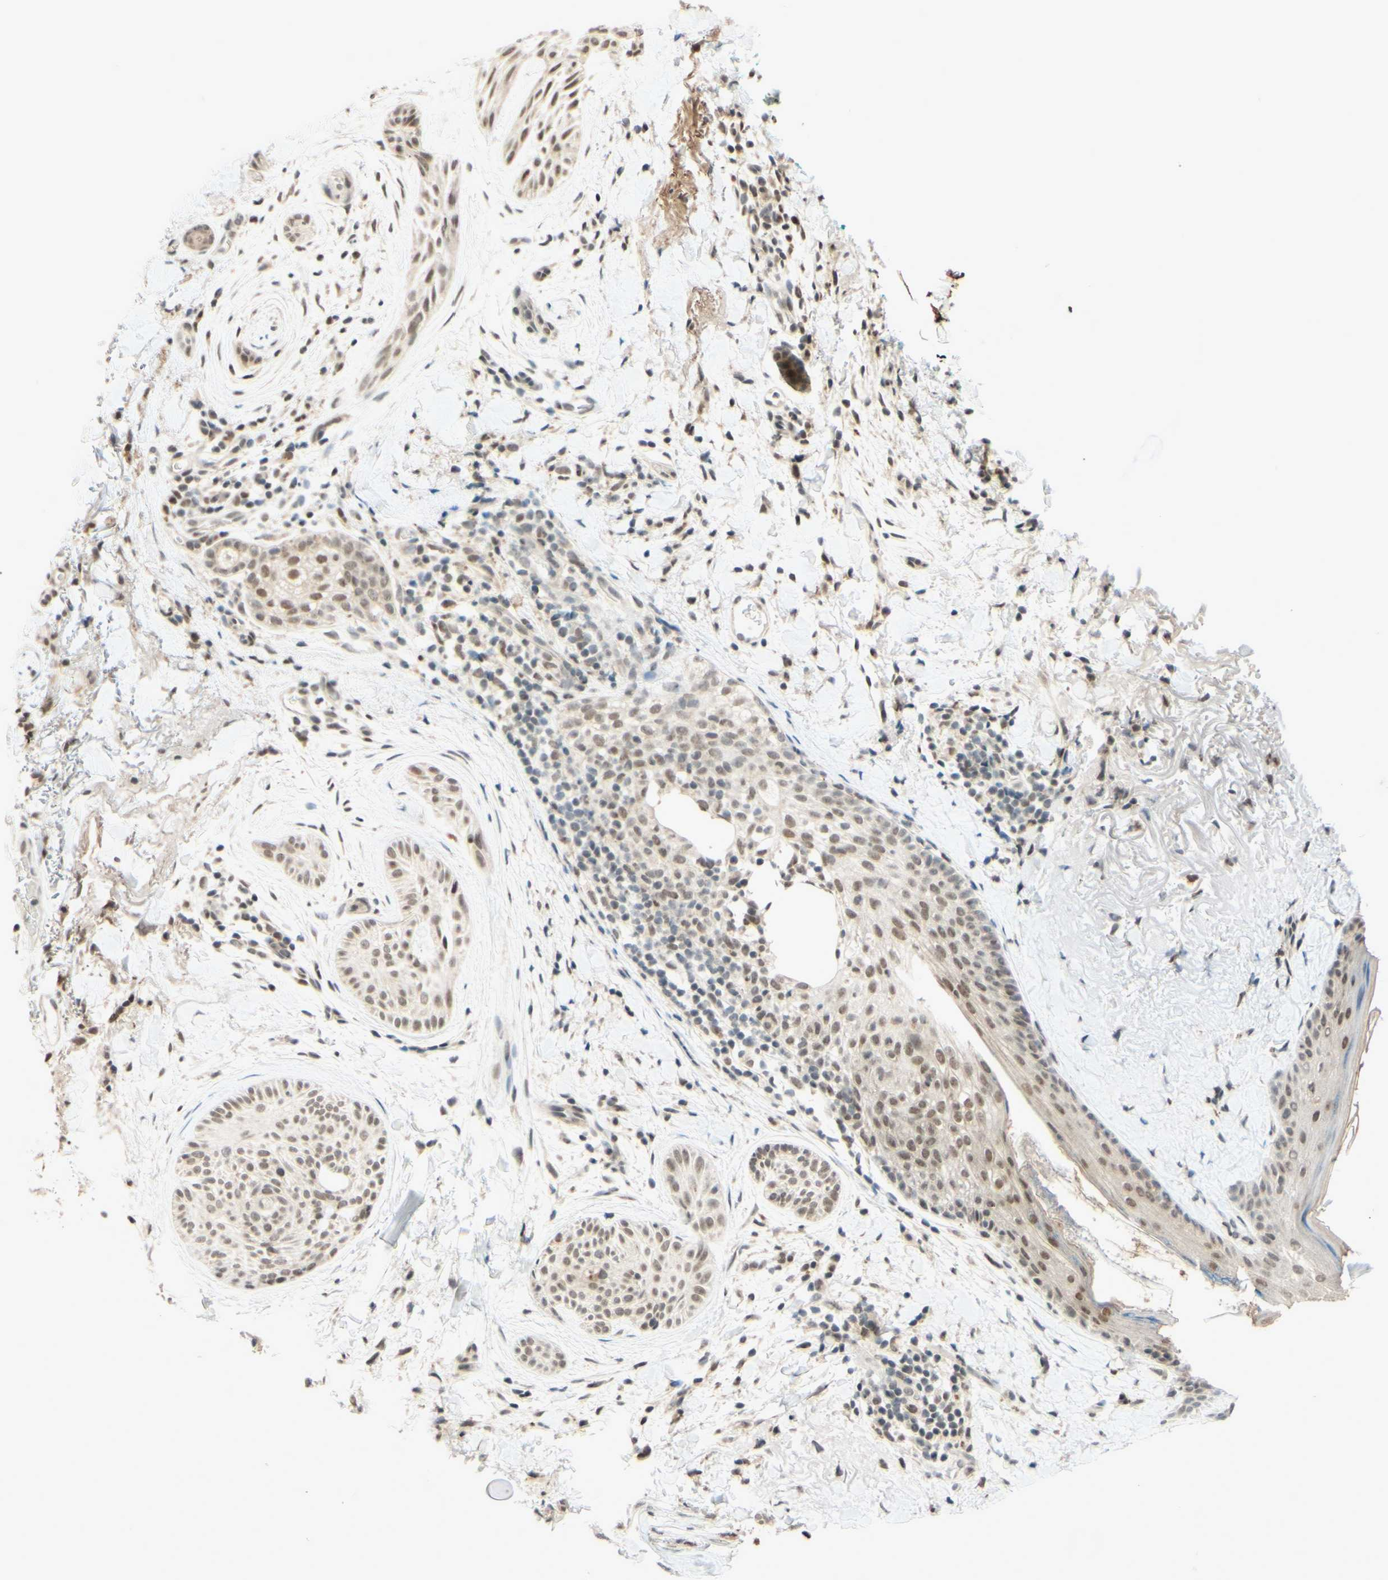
{"staining": {"intensity": "moderate", "quantity": ">75%", "location": "nuclear"}, "tissue": "skin cancer", "cell_type": "Tumor cells", "image_type": "cancer", "snomed": [{"axis": "morphology", "description": "Normal tissue, NOS"}, {"axis": "morphology", "description": "Basal cell carcinoma"}, {"axis": "topography", "description": "Skin"}], "caption": "Immunohistochemistry (IHC) image of skin cancer stained for a protein (brown), which reveals medium levels of moderate nuclear staining in approximately >75% of tumor cells.", "gene": "SMARCB1", "patient": {"sex": "female", "age": 71}}